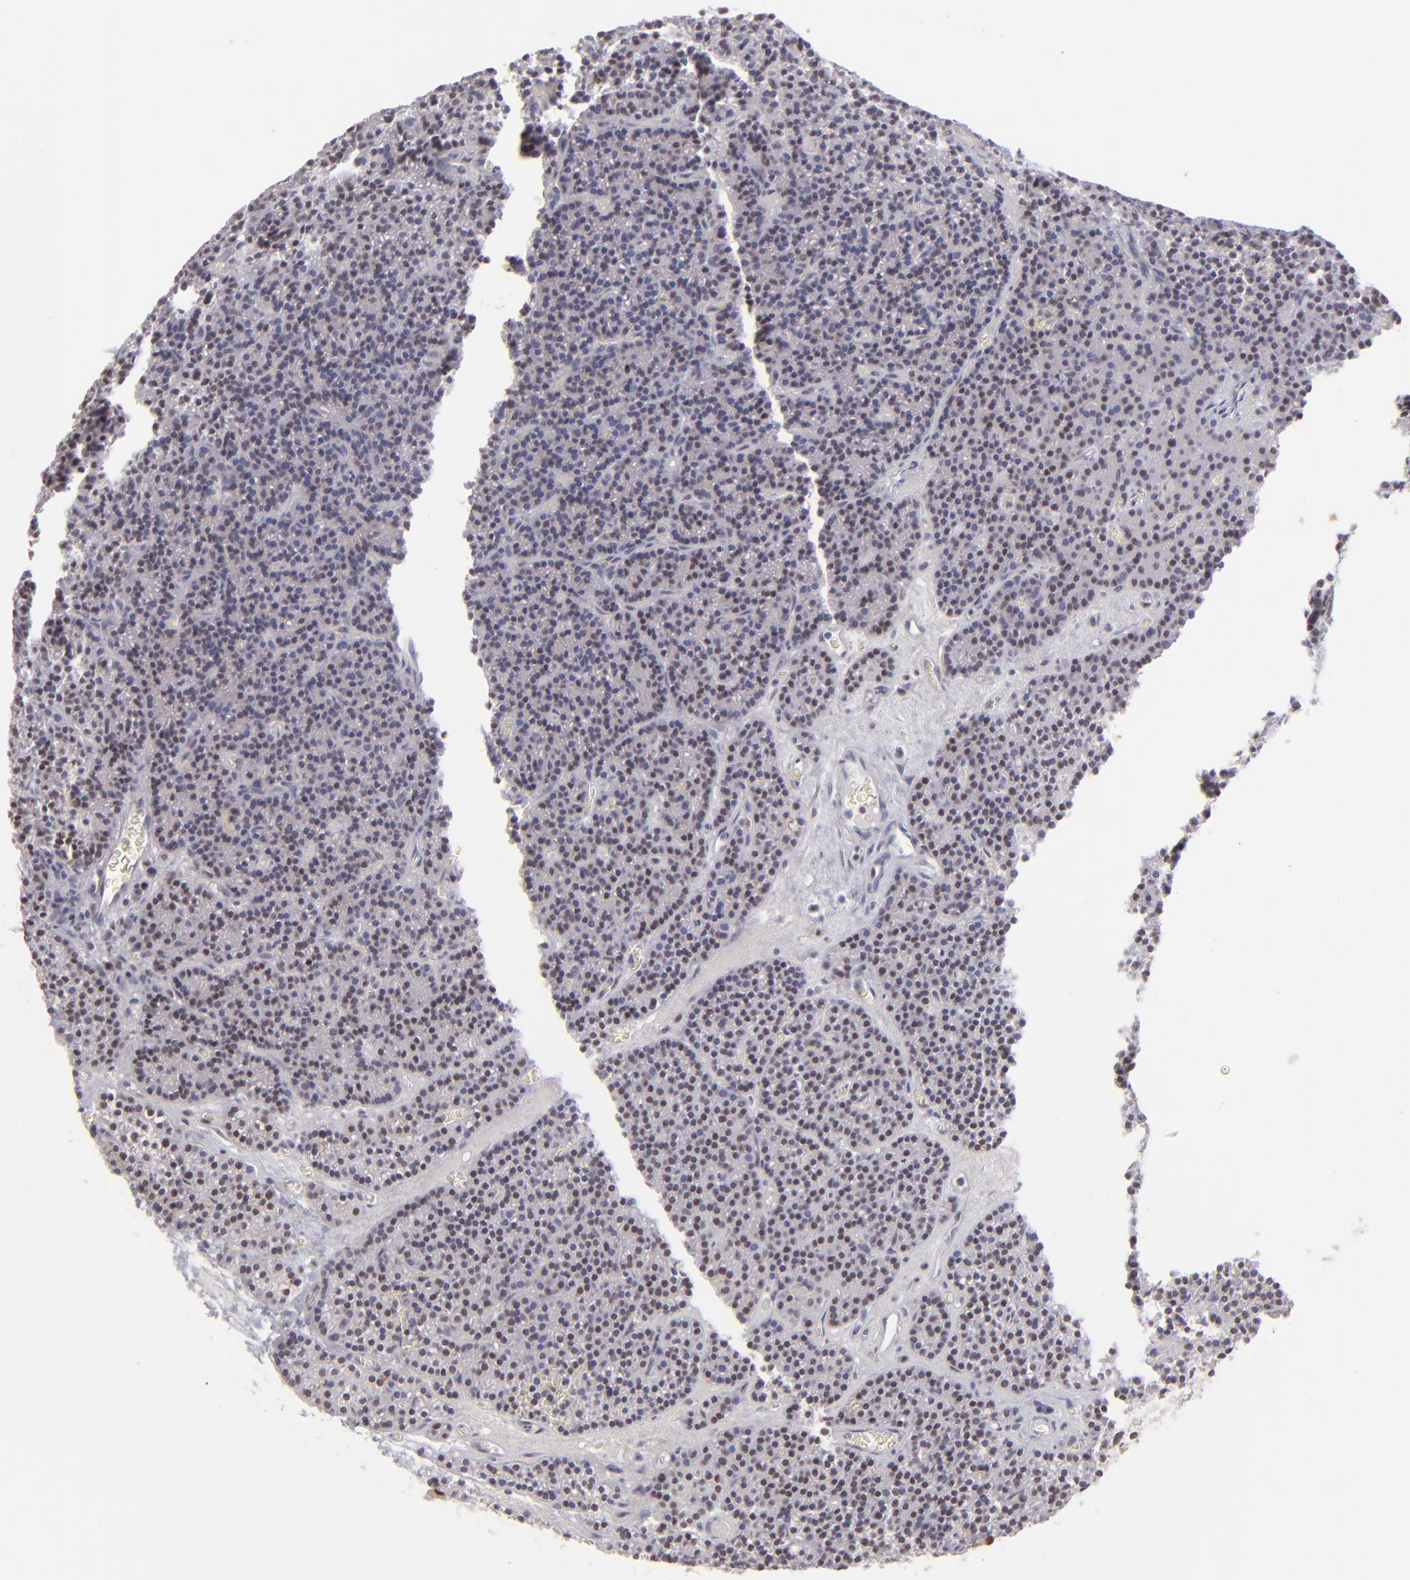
{"staining": {"intensity": "moderate", "quantity": ">75%", "location": "nuclear"}, "tissue": "parathyroid gland", "cell_type": "Glandular cells", "image_type": "normal", "snomed": [{"axis": "morphology", "description": "Normal tissue, NOS"}, {"axis": "topography", "description": "Parathyroid gland"}], "caption": "Parathyroid gland stained with DAB immunohistochemistry (IHC) reveals medium levels of moderate nuclear positivity in approximately >75% of glandular cells.", "gene": "POU2F1", "patient": {"sex": "male", "age": 57}}